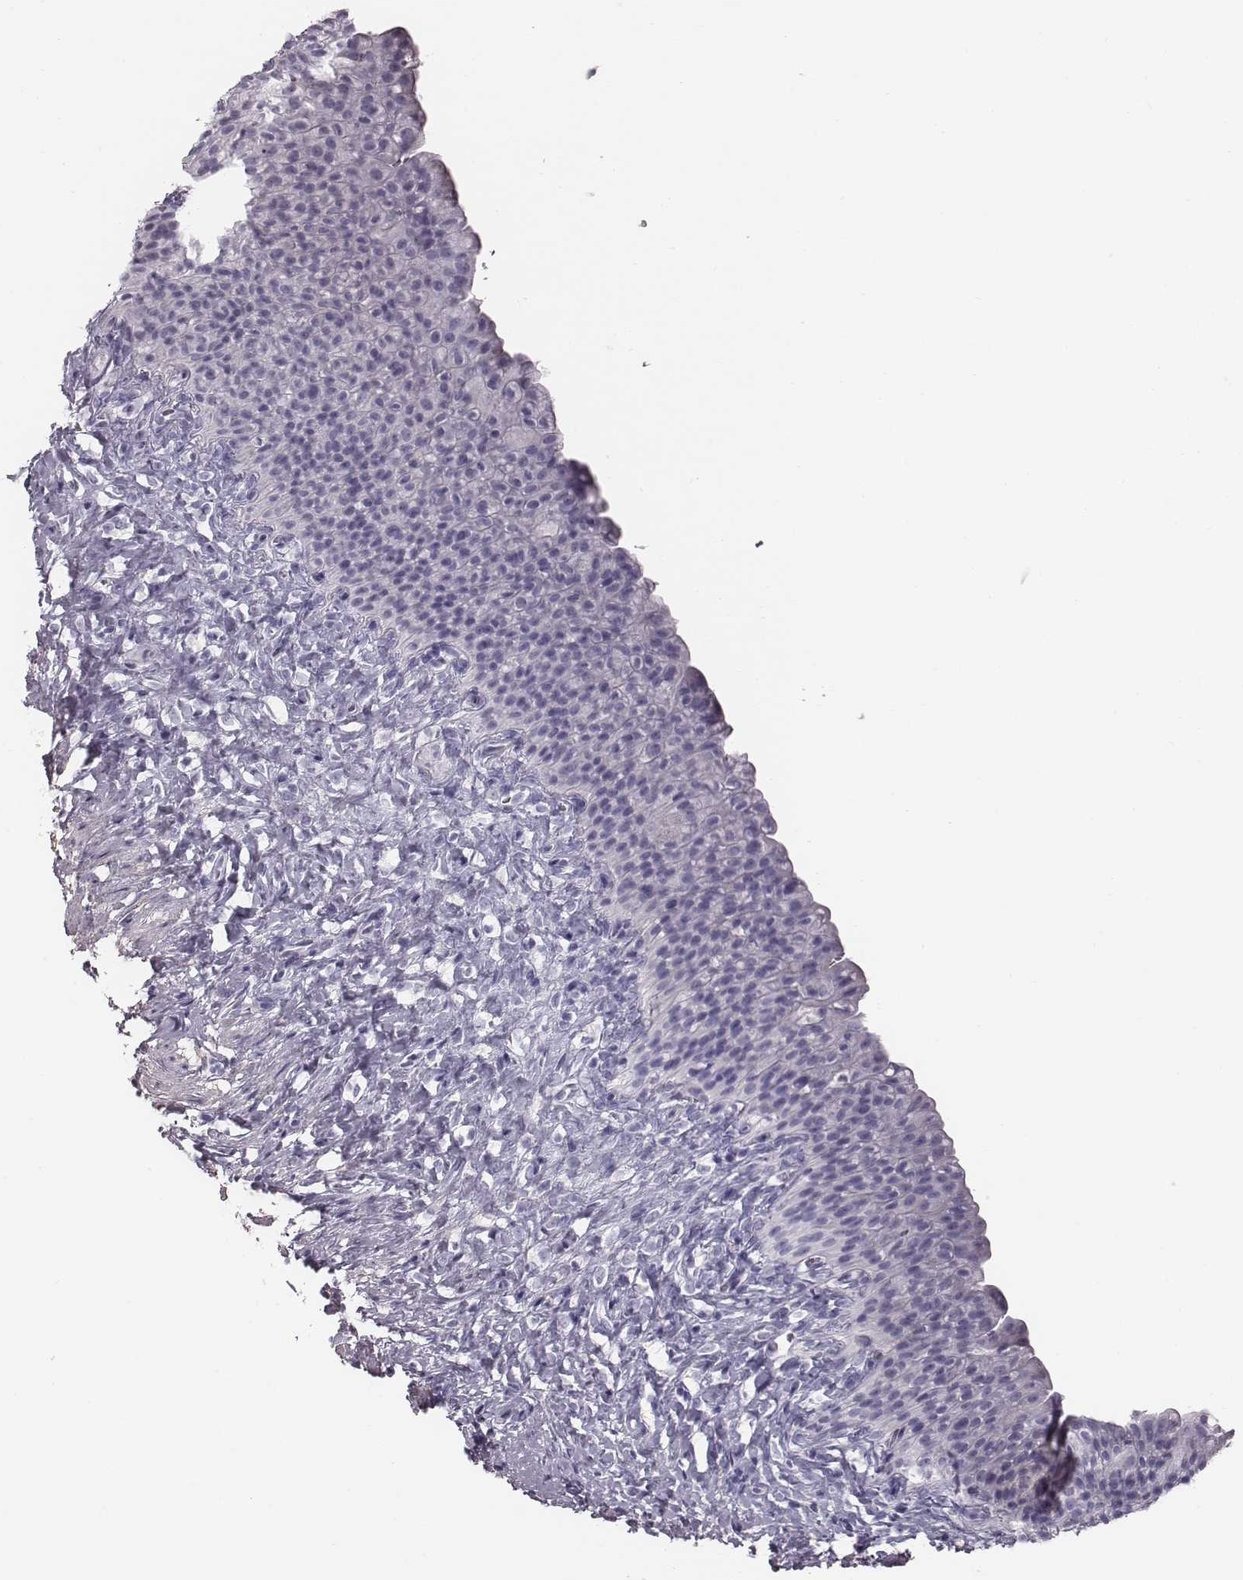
{"staining": {"intensity": "negative", "quantity": "none", "location": "none"}, "tissue": "urinary bladder", "cell_type": "Urothelial cells", "image_type": "normal", "snomed": [{"axis": "morphology", "description": "Normal tissue, NOS"}, {"axis": "topography", "description": "Urinary bladder"}], "caption": "High magnification brightfield microscopy of unremarkable urinary bladder stained with DAB (brown) and counterstained with hematoxylin (blue): urothelial cells show no significant expression.", "gene": "CRISP1", "patient": {"sex": "male", "age": 76}}